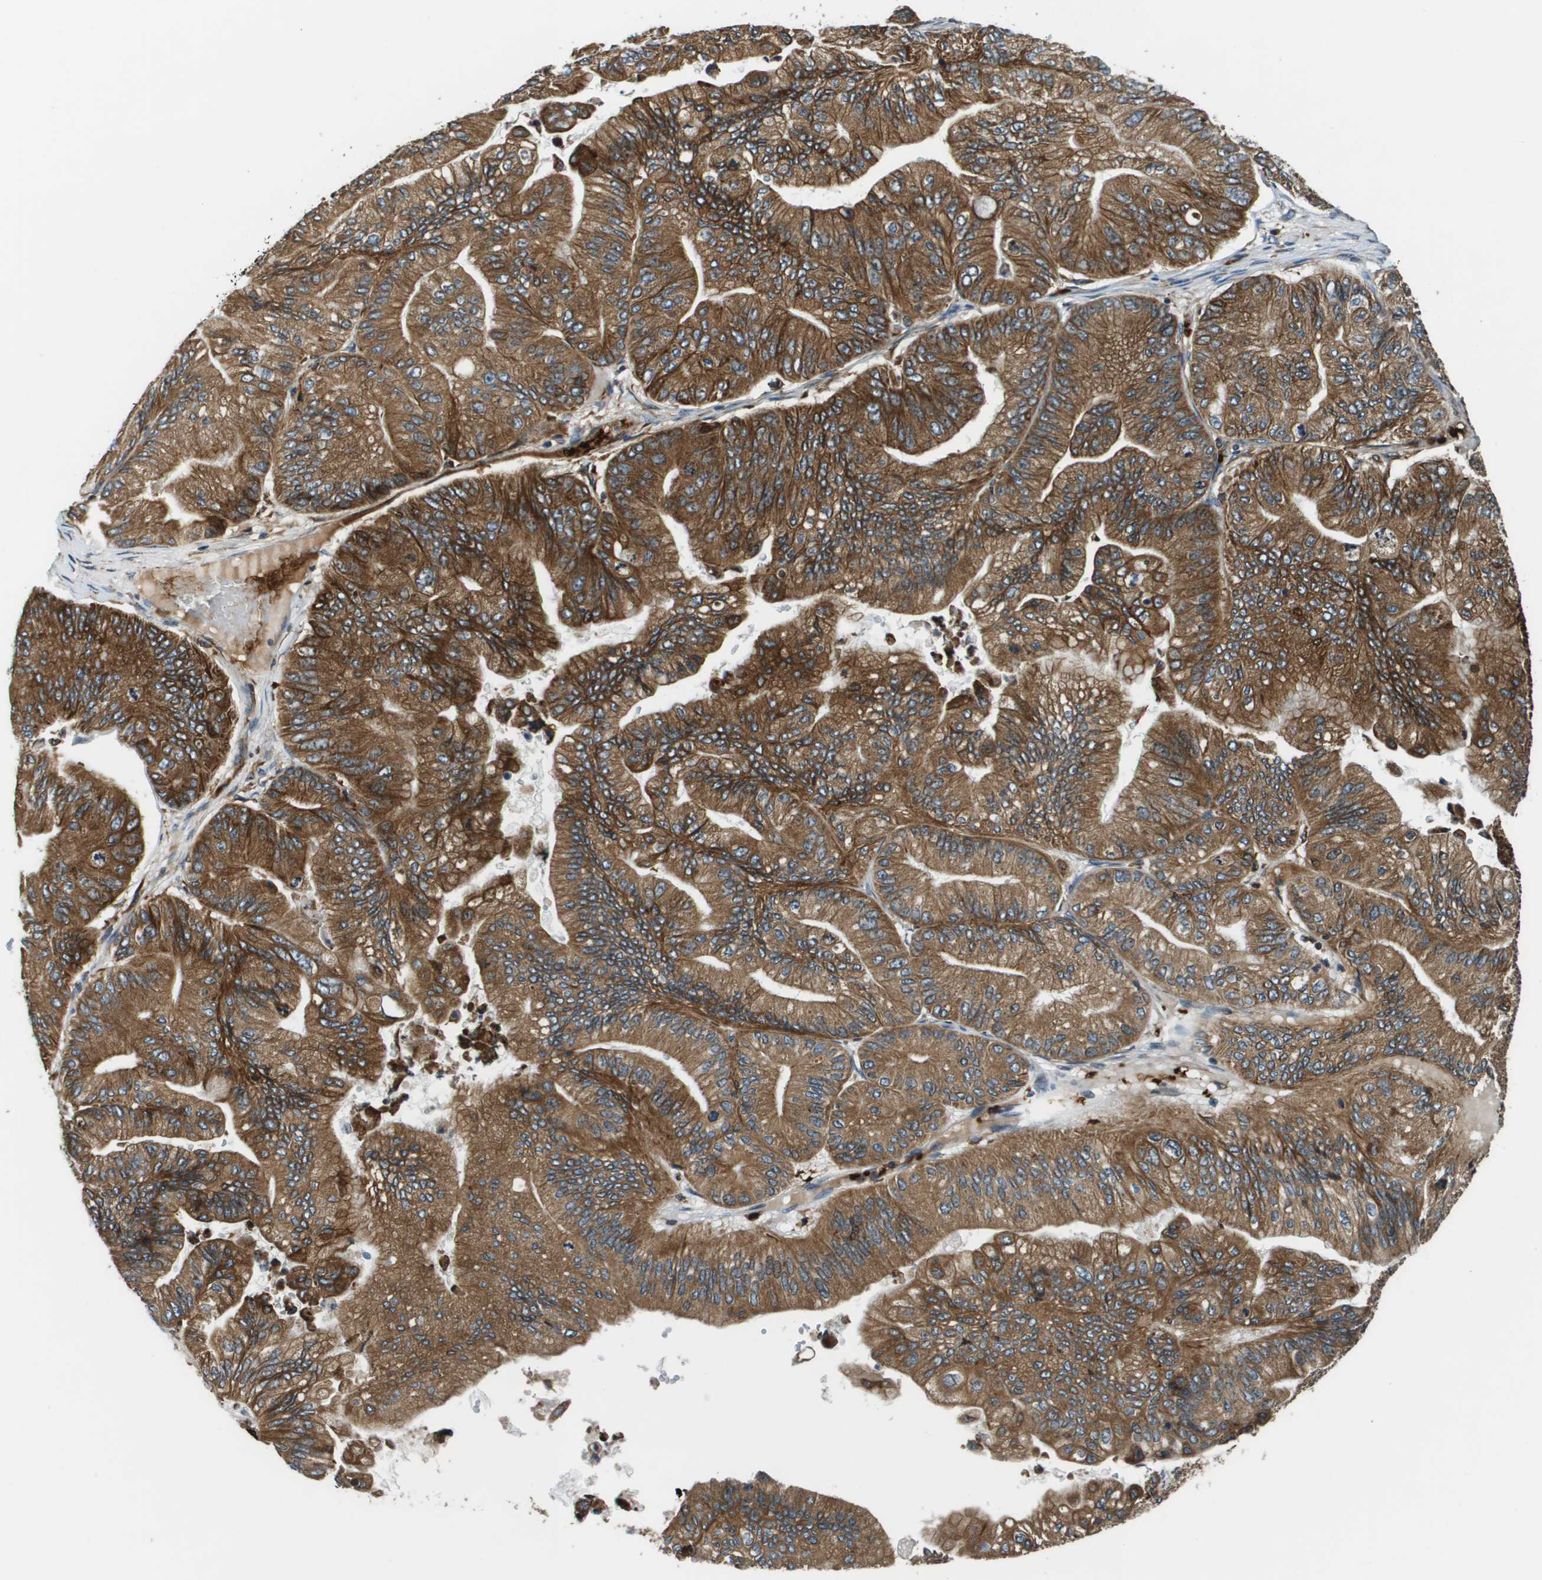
{"staining": {"intensity": "moderate", "quantity": ">75%", "location": "cytoplasmic/membranous"}, "tissue": "ovarian cancer", "cell_type": "Tumor cells", "image_type": "cancer", "snomed": [{"axis": "morphology", "description": "Cystadenocarcinoma, mucinous, NOS"}, {"axis": "topography", "description": "Ovary"}], "caption": "A micrograph of human ovarian mucinous cystadenocarcinoma stained for a protein demonstrates moderate cytoplasmic/membranous brown staining in tumor cells.", "gene": "CNPY3", "patient": {"sex": "female", "age": 61}}